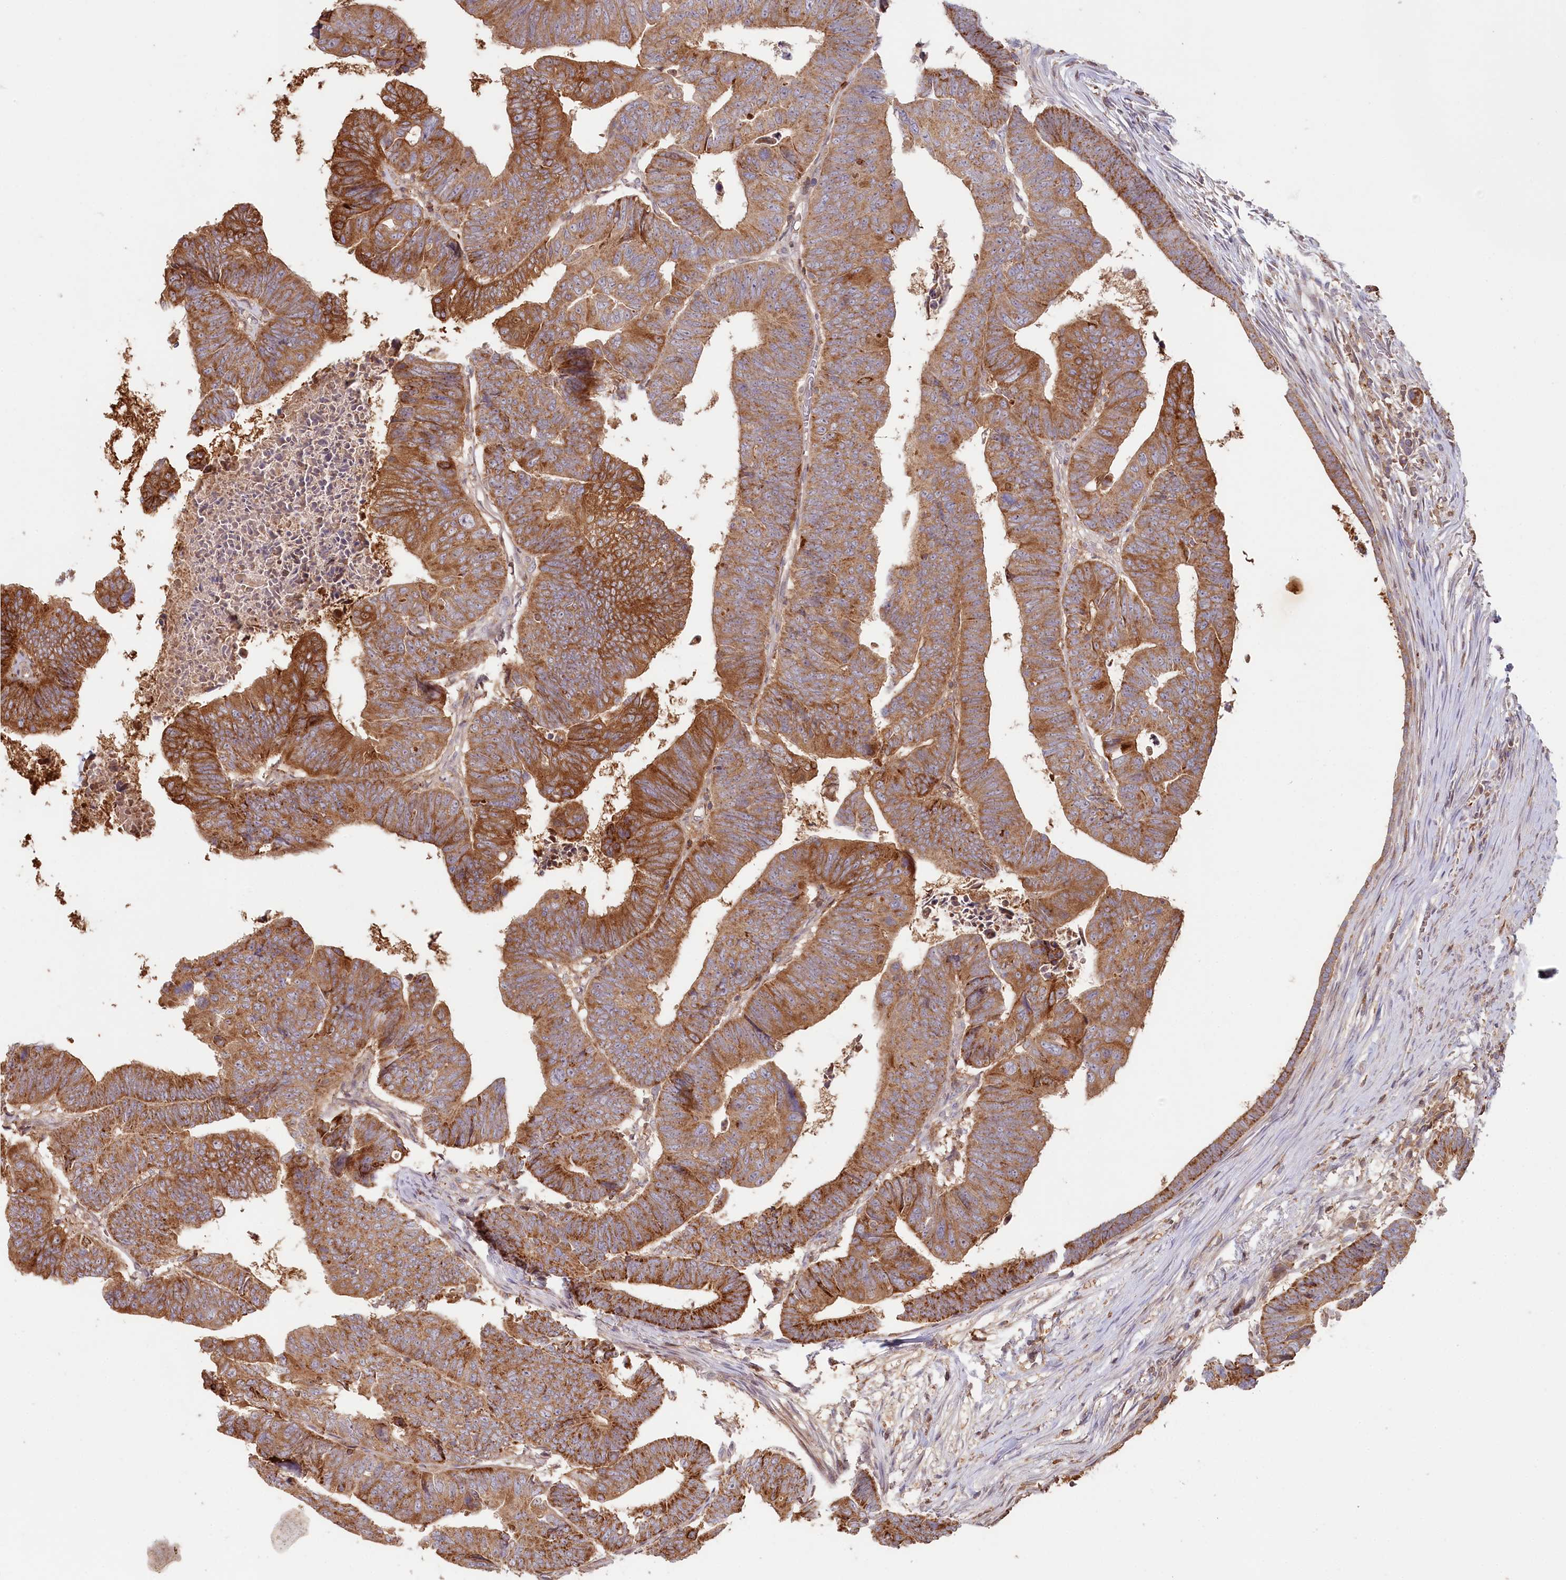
{"staining": {"intensity": "moderate", "quantity": ">75%", "location": "cytoplasmic/membranous"}, "tissue": "colorectal cancer", "cell_type": "Tumor cells", "image_type": "cancer", "snomed": [{"axis": "morphology", "description": "Adenocarcinoma, NOS"}, {"axis": "topography", "description": "Rectum"}], "caption": "About >75% of tumor cells in human colorectal cancer show moderate cytoplasmic/membranous protein positivity as visualized by brown immunohistochemical staining.", "gene": "HAL", "patient": {"sex": "female", "age": 65}}